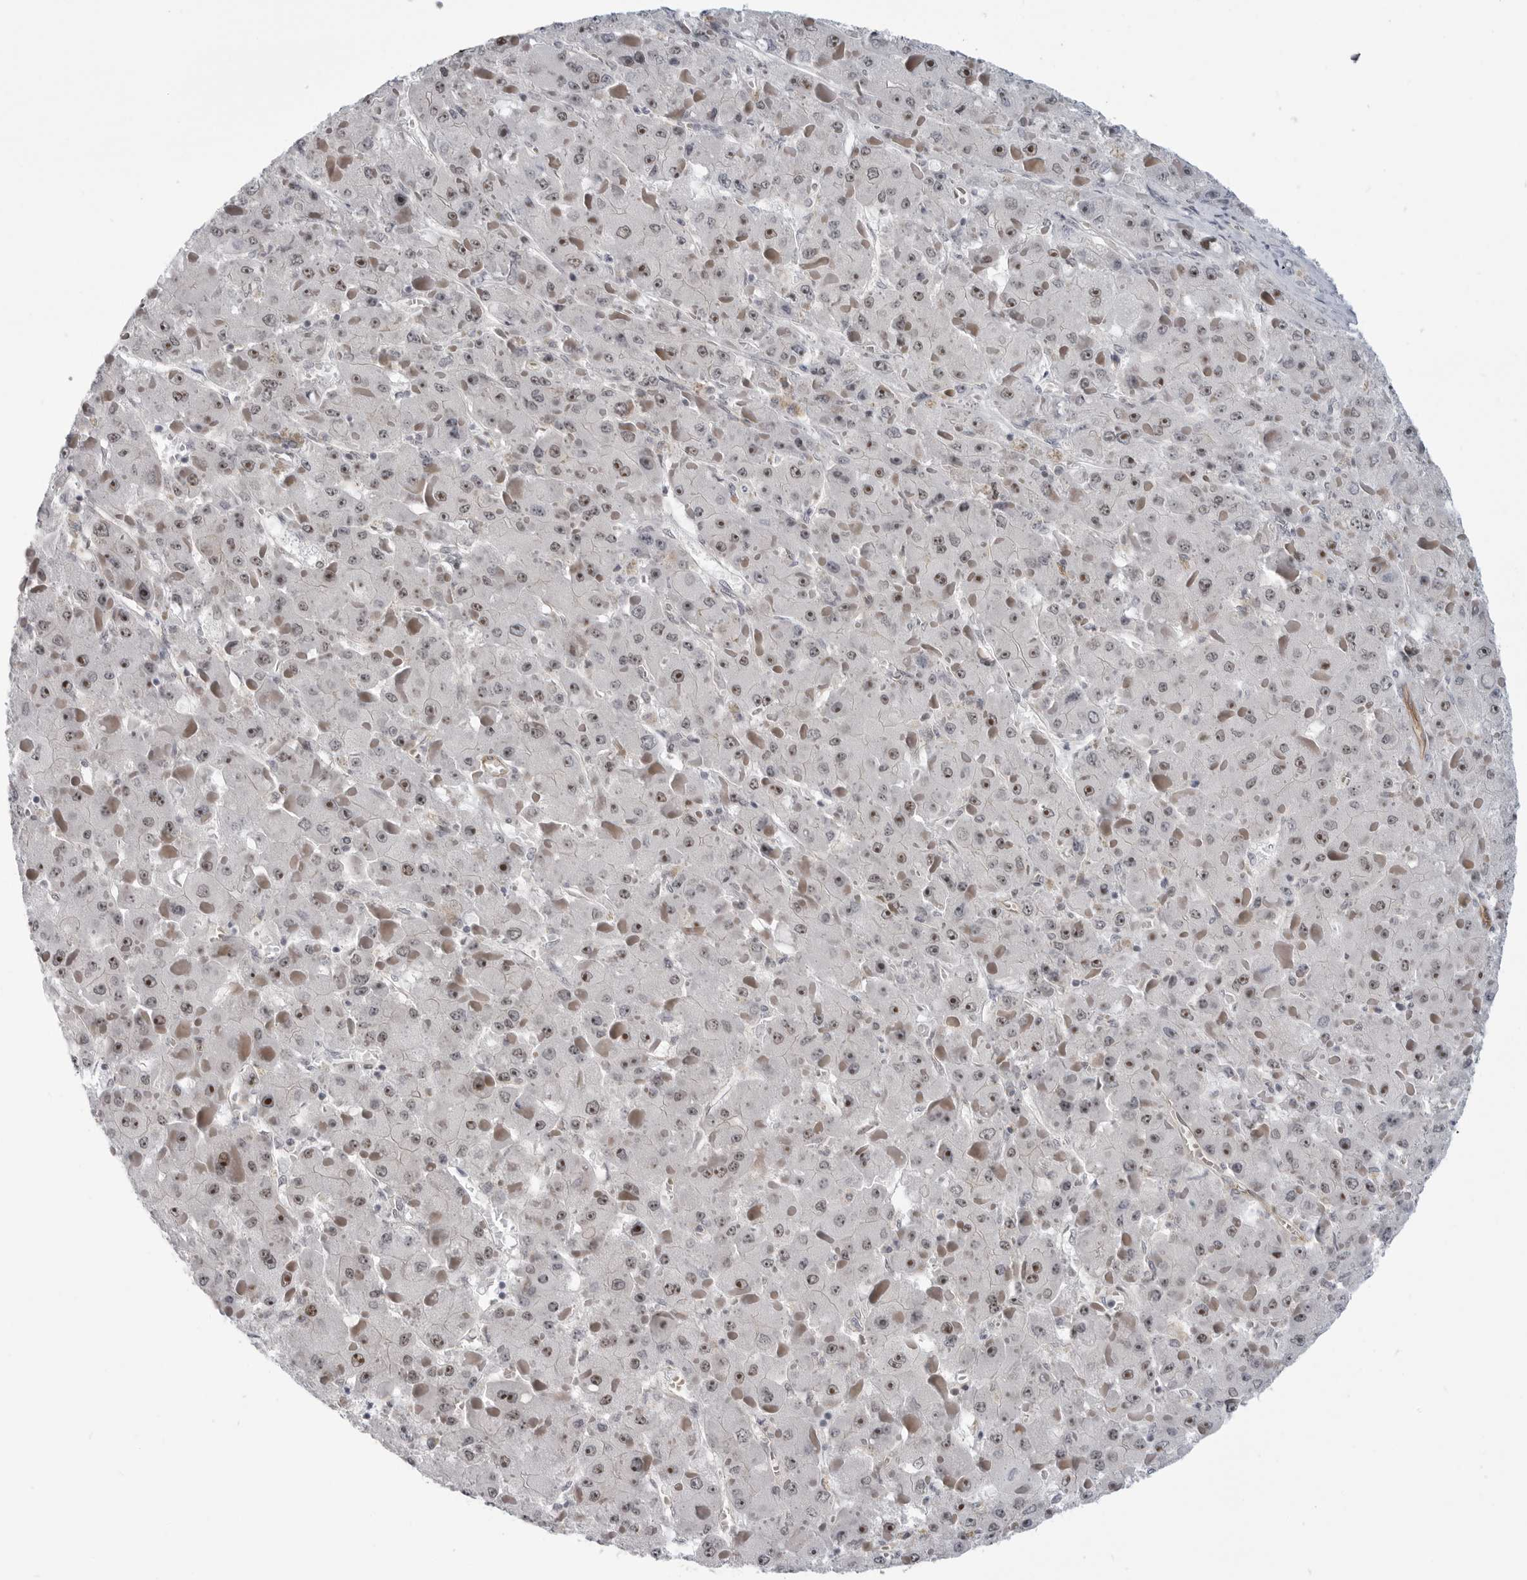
{"staining": {"intensity": "moderate", "quantity": ">75%", "location": "nuclear"}, "tissue": "liver cancer", "cell_type": "Tumor cells", "image_type": "cancer", "snomed": [{"axis": "morphology", "description": "Carcinoma, Hepatocellular, NOS"}, {"axis": "topography", "description": "Liver"}], "caption": "This is an image of IHC staining of hepatocellular carcinoma (liver), which shows moderate positivity in the nuclear of tumor cells.", "gene": "CEP295NL", "patient": {"sex": "female", "age": 73}}